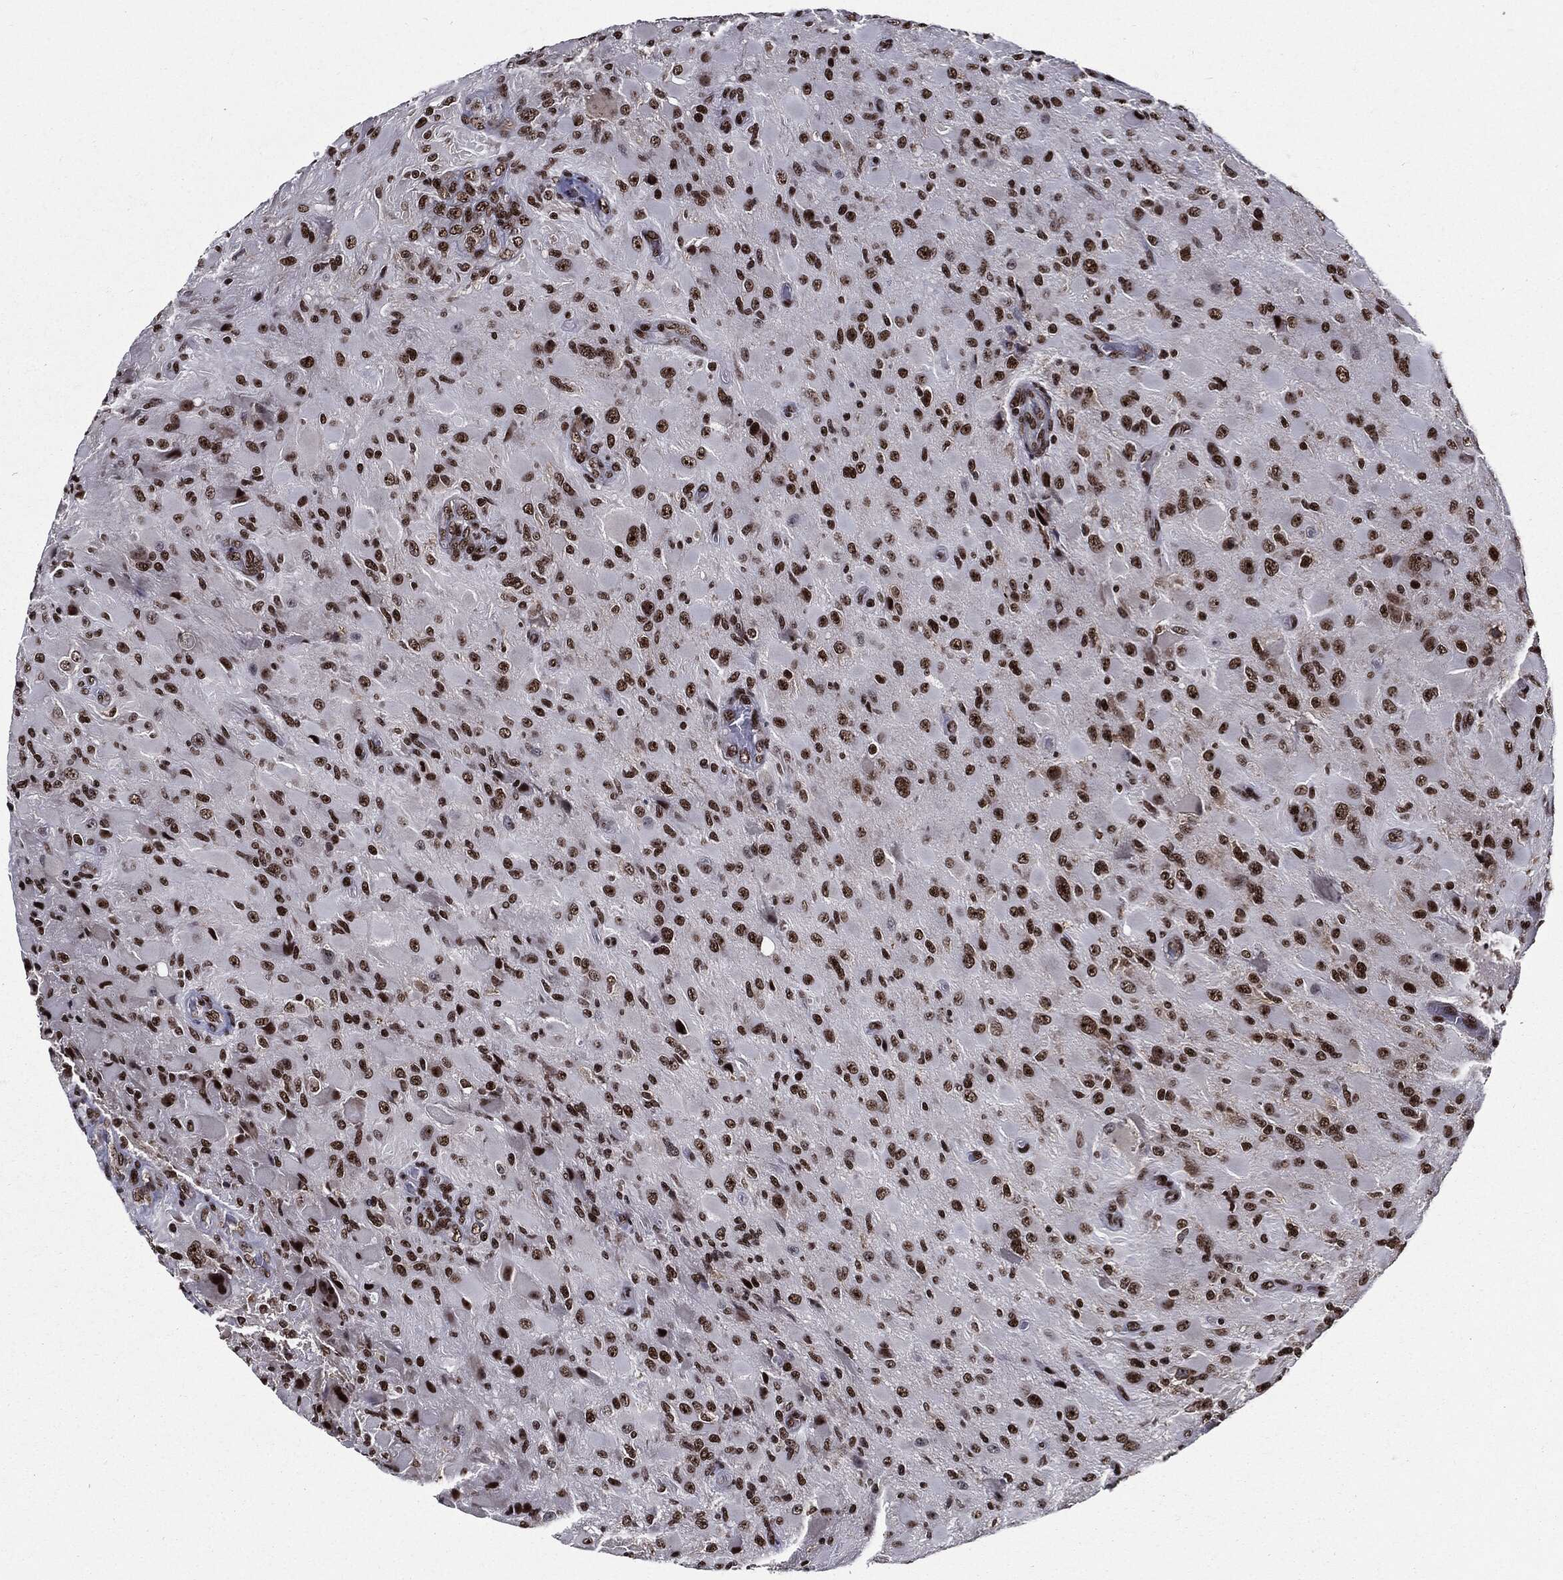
{"staining": {"intensity": "strong", "quantity": ">75%", "location": "nuclear"}, "tissue": "glioma", "cell_type": "Tumor cells", "image_type": "cancer", "snomed": [{"axis": "morphology", "description": "Glioma, malignant, High grade"}, {"axis": "topography", "description": "Cerebral cortex"}], "caption": "Brown immunohistochemical staining in high-grade glioma (malignant) exhibits strong nuclear staining in approximately >75% of tumor cells.", "gene": "ZFP91", "patient": {"sex": "male", "age": 35}}